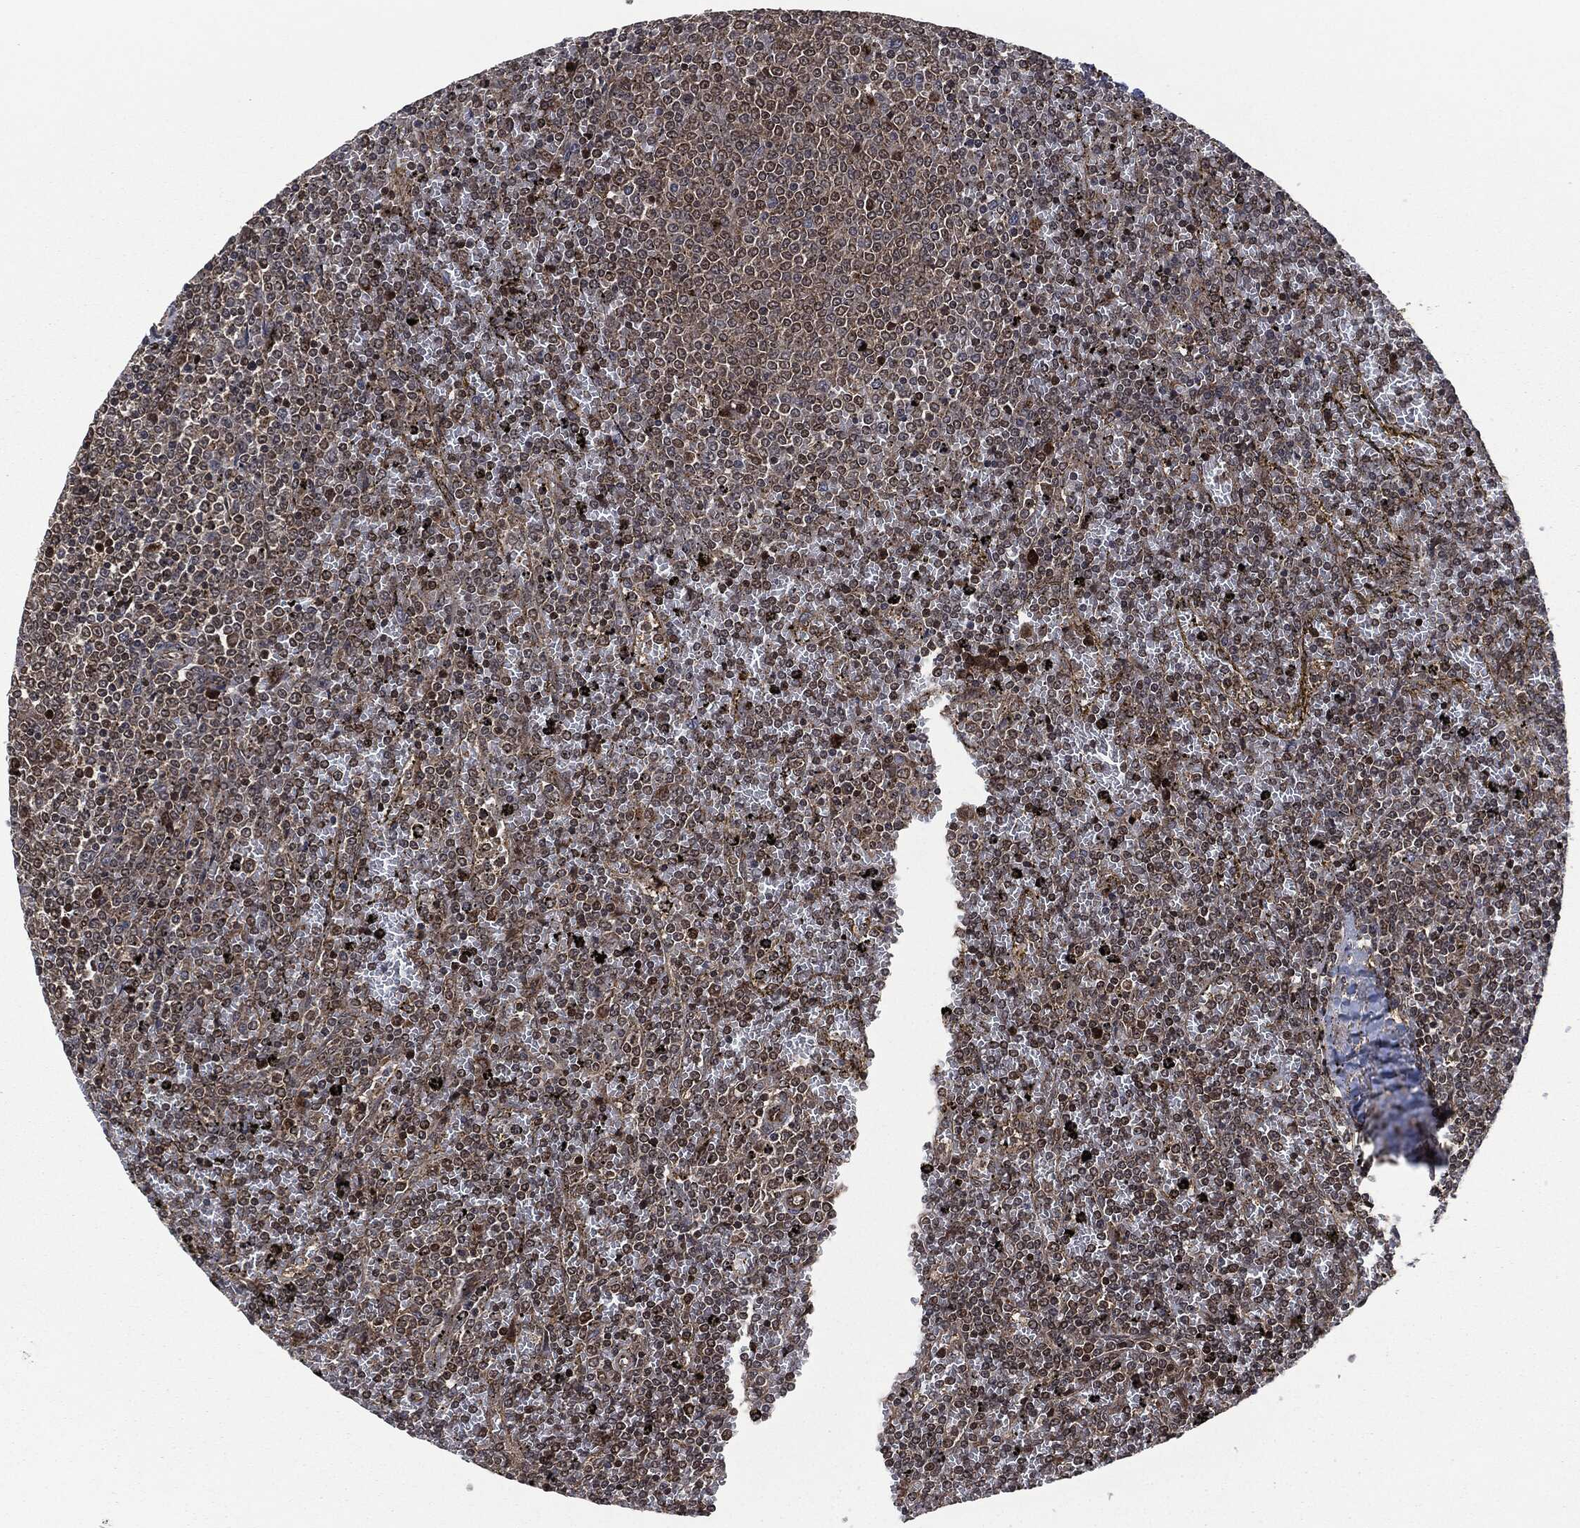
{"staining": {"intensity": "moderate", "quantity": "<25%", "location": "cytoplasmic/membranous"}, "tissue": "lymphoma", "cell_type": "Tumor cells", "image_type": "cancer", "snomed": [{"axis": "morphology", "description": "Malignant lymphoma, non-Hodgkin's type, Low grade"}, {"axis": "topography", "description": "Spleen"}], "caption": "A brown stain highlights moderate cytoplasmic/membranous positivity of a protein in low-grade malignant lymphoma, non-Hodgkin's type tumor cells.", "gene": "HRAS", "patient": {"sex": "female", "age": 77}}